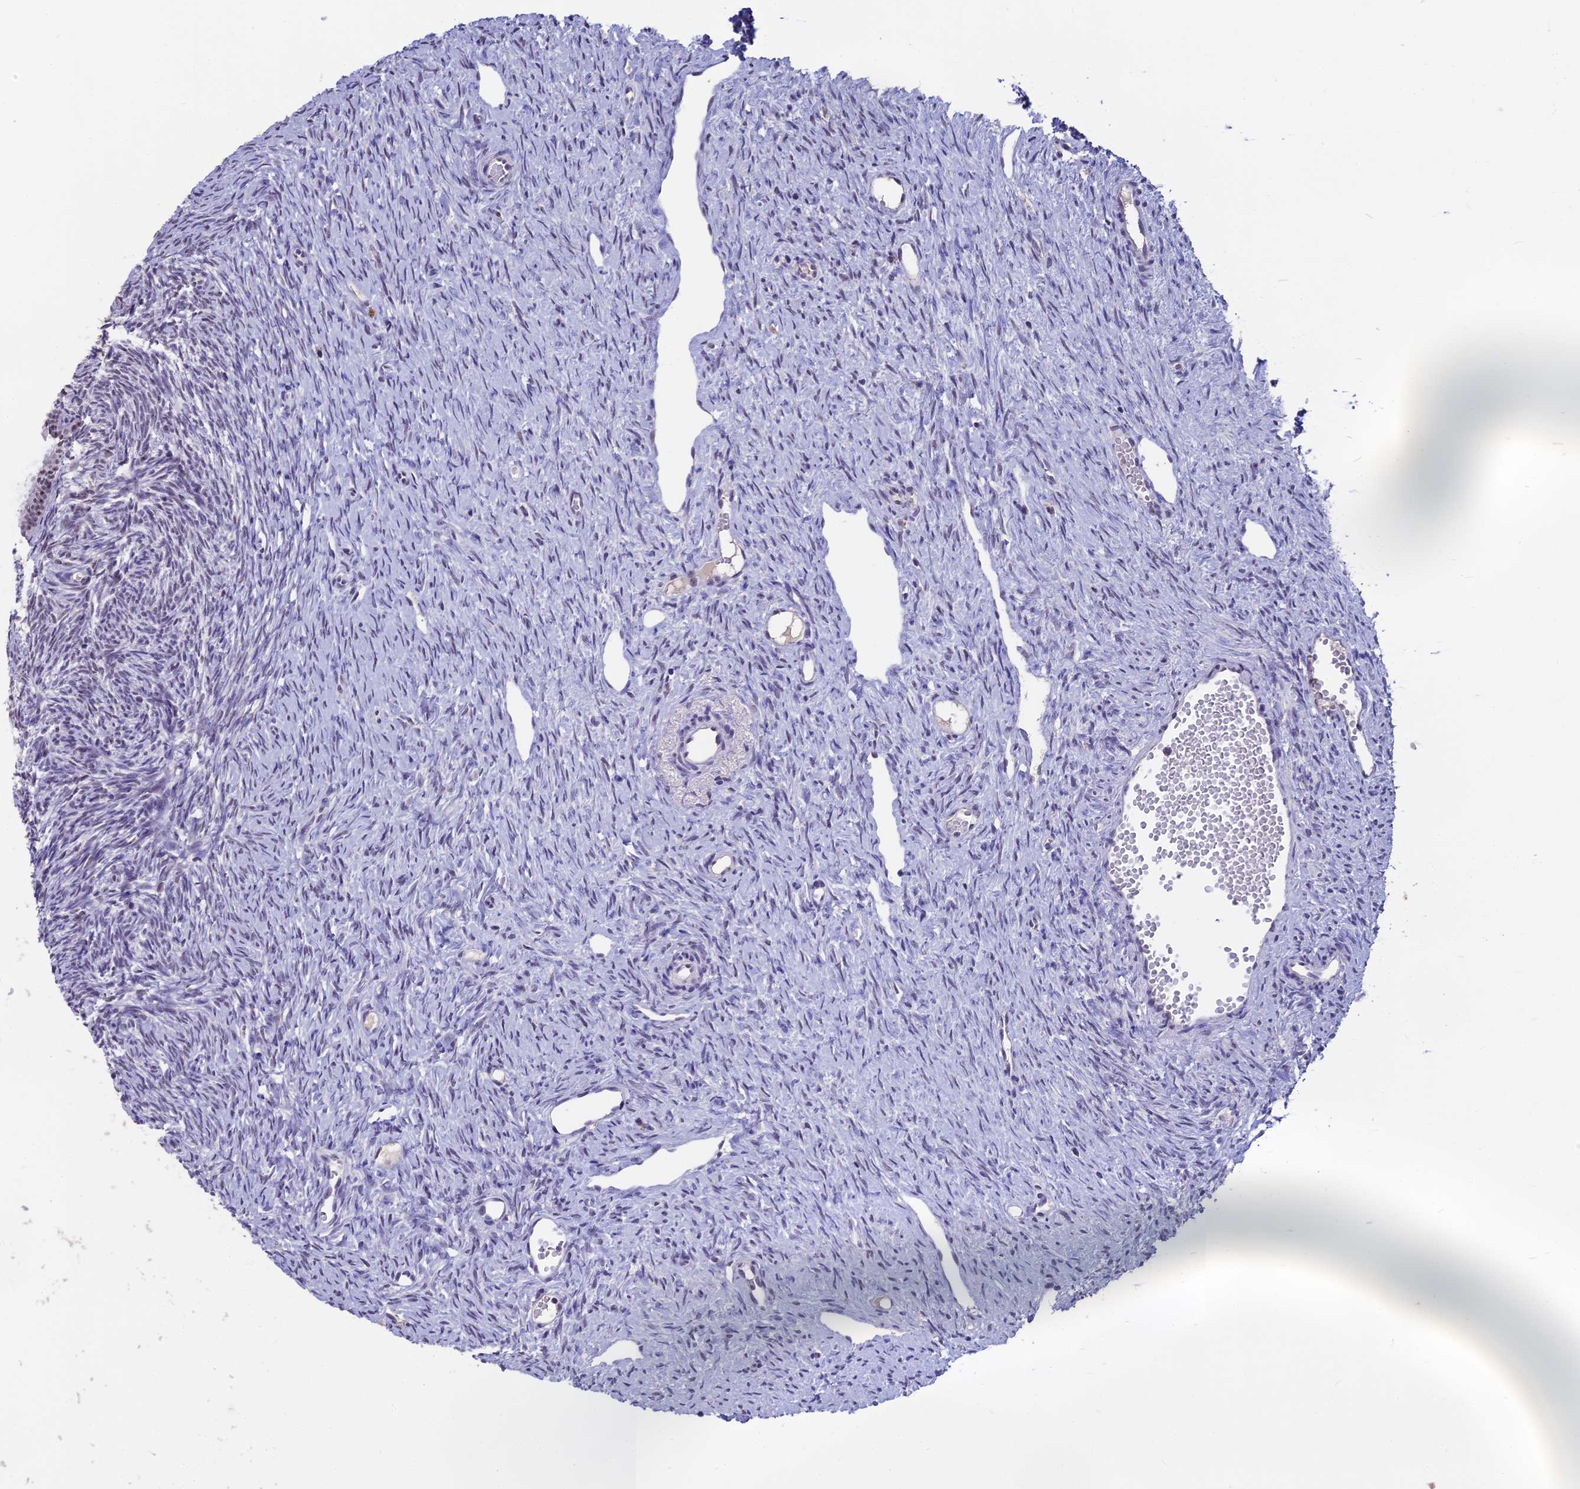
{"staining": {"intensity": "moderate", "quantity": ">75%", "location": "nuclear"}, "tissue": "ovary", "cell_type": "Follicle cells", "image_type": "normal", "snomed": [{"axis": "morphology", "description": "Normal tissue, NOS"}, {"axis": "topography", "description": "Ovary"}], "caption": "This is an image of IHC staining of unremarkable ovary, which shows moderate staining in the nuclear of follicle cells.", "gene": "SETD2", "patient": {"sex": "female", "age": 51}}